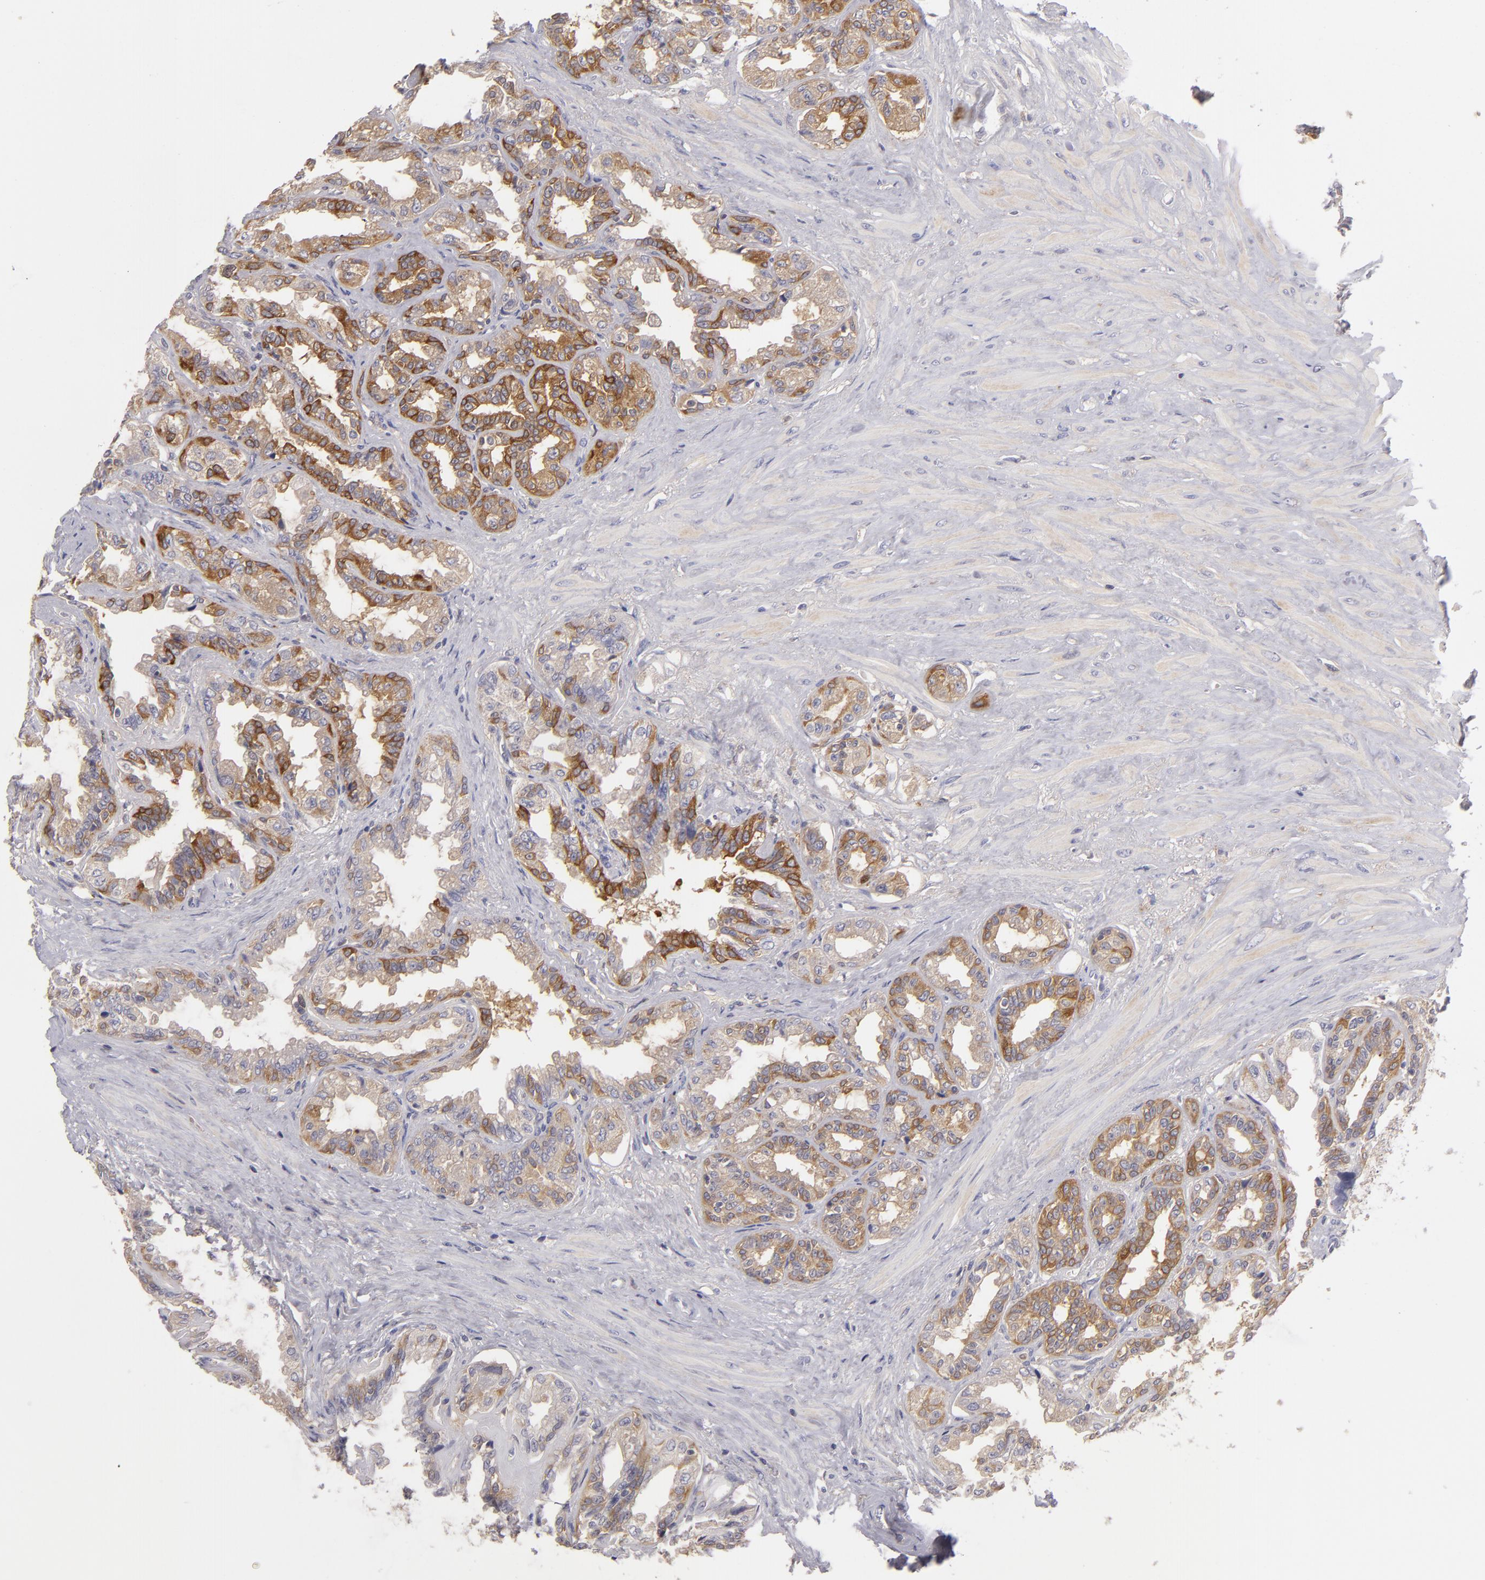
{"staining": {"intensity": "moderate", "quantity": ">75%", "location": "cytoplasmic/membranous"}, "tissue": "seminal vesicle", "cell_type": "Glandular cells", "image_type": "normal", "snomed": [{"axis": "morphology", "description": "Normal tissue, NOS"}, {"axis": "morphology", "description": "Inflammation, NOS"}, {"axis": "topography", "description": "Urinary bladder"}, {"axis": "topography", "description": "Prostate"}, {"axis": "topography", "description": "Seminal veicle"}], "caption": "The immunohistochemical stain labels moderate cytoplasmic/membranous expression in glandular cells of unremarkable seminal vesicle.", "gene": "MMP10", "patient": {"sex": "male", "age": 82}}